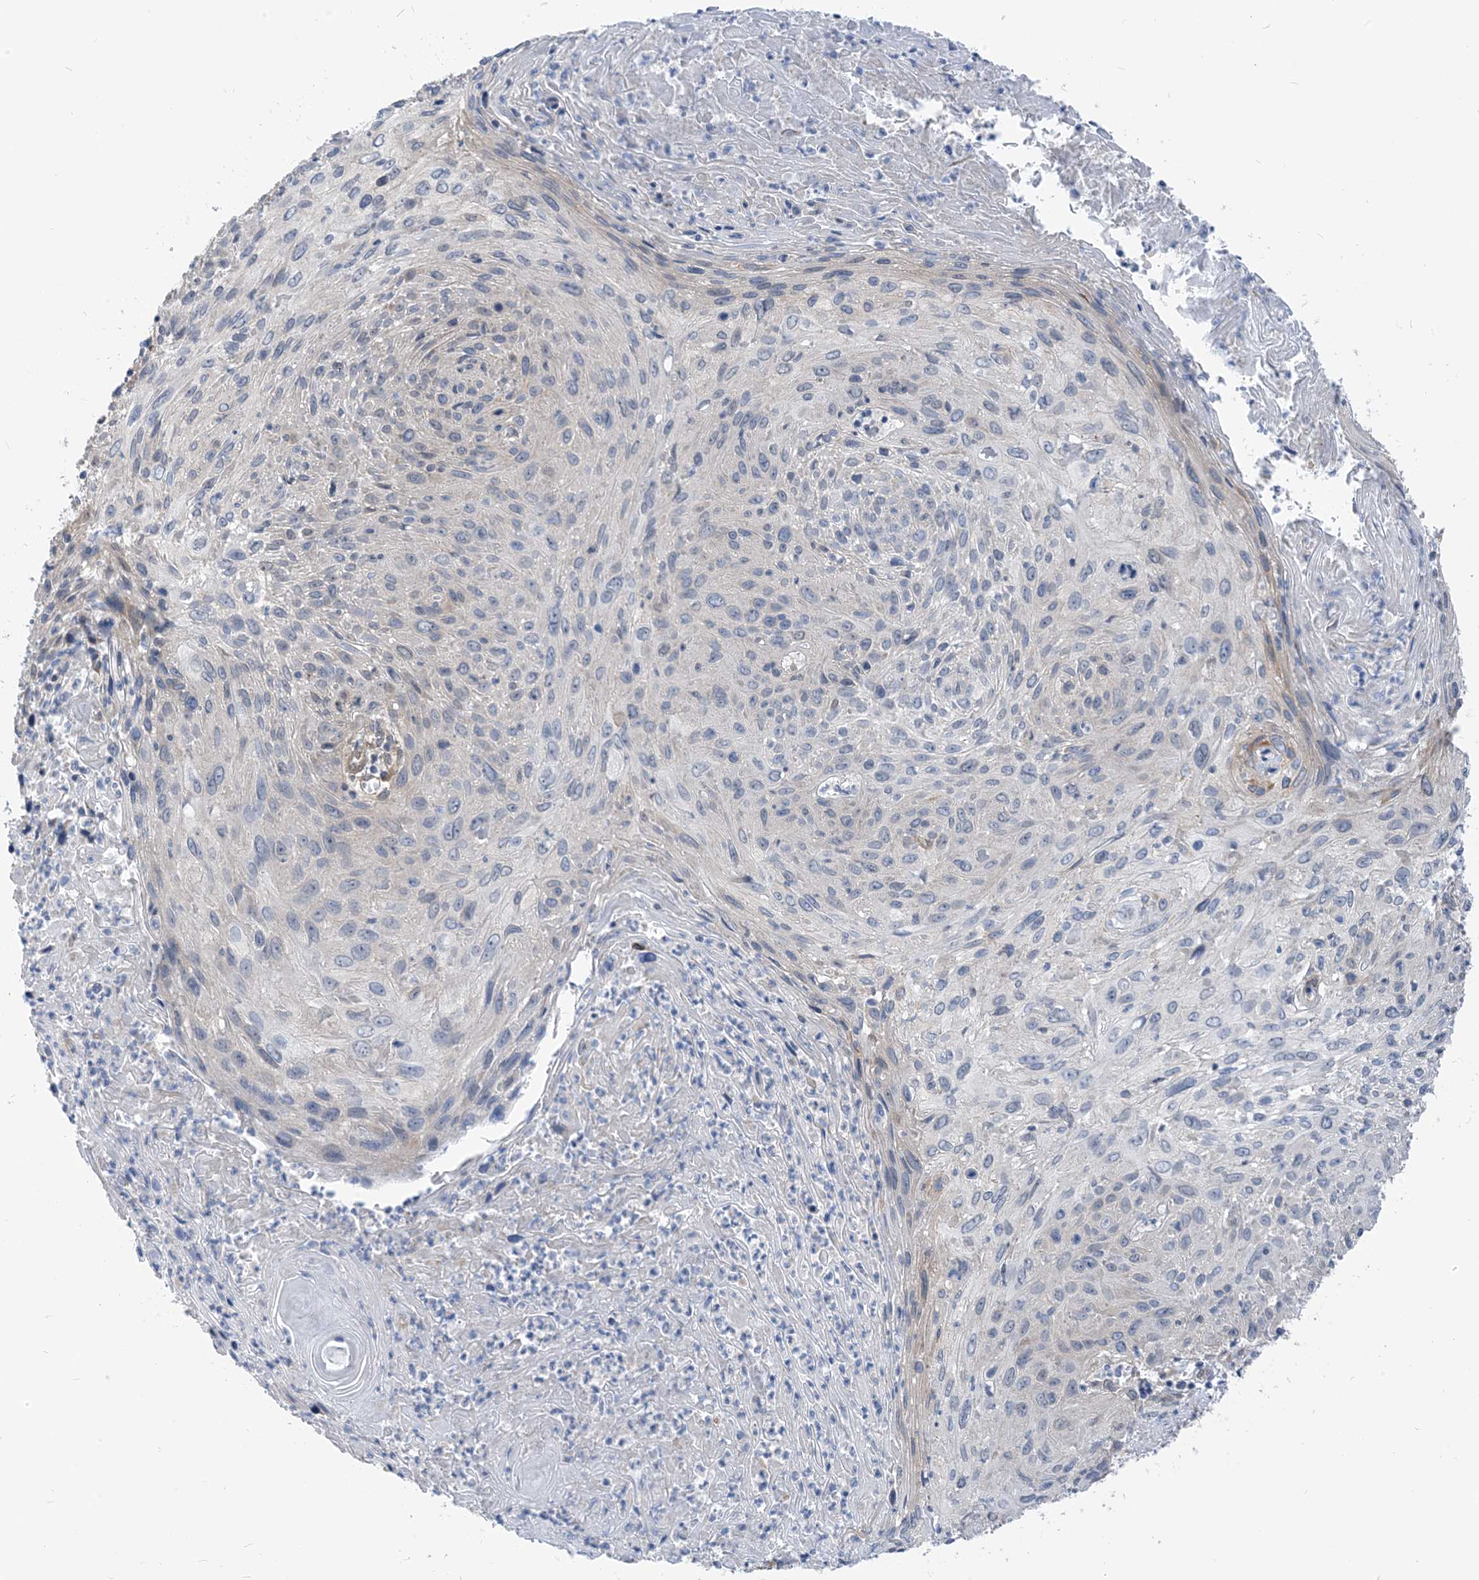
{"staining": {"intensity": "negative", "quantity": "none", "location": "none"}, "tissue": "cervical cancer", "cell_type": "Tumor cells", "image_type": "cancer", "snomed": [{"axis": "morphology", "description": "Squamous cell carcinoma, NOS"}, {"axis": "topography", "description": "Cervix"}], "caption": "A high-resolution photomicrograph shows immunohistochemistry (IHC) staining of cervical squamous cell carcinoma, which shows no significant positivity in tumor cells.", "gene": "PLEKHA3", "patient": {"sex": "female", "age": 51}}